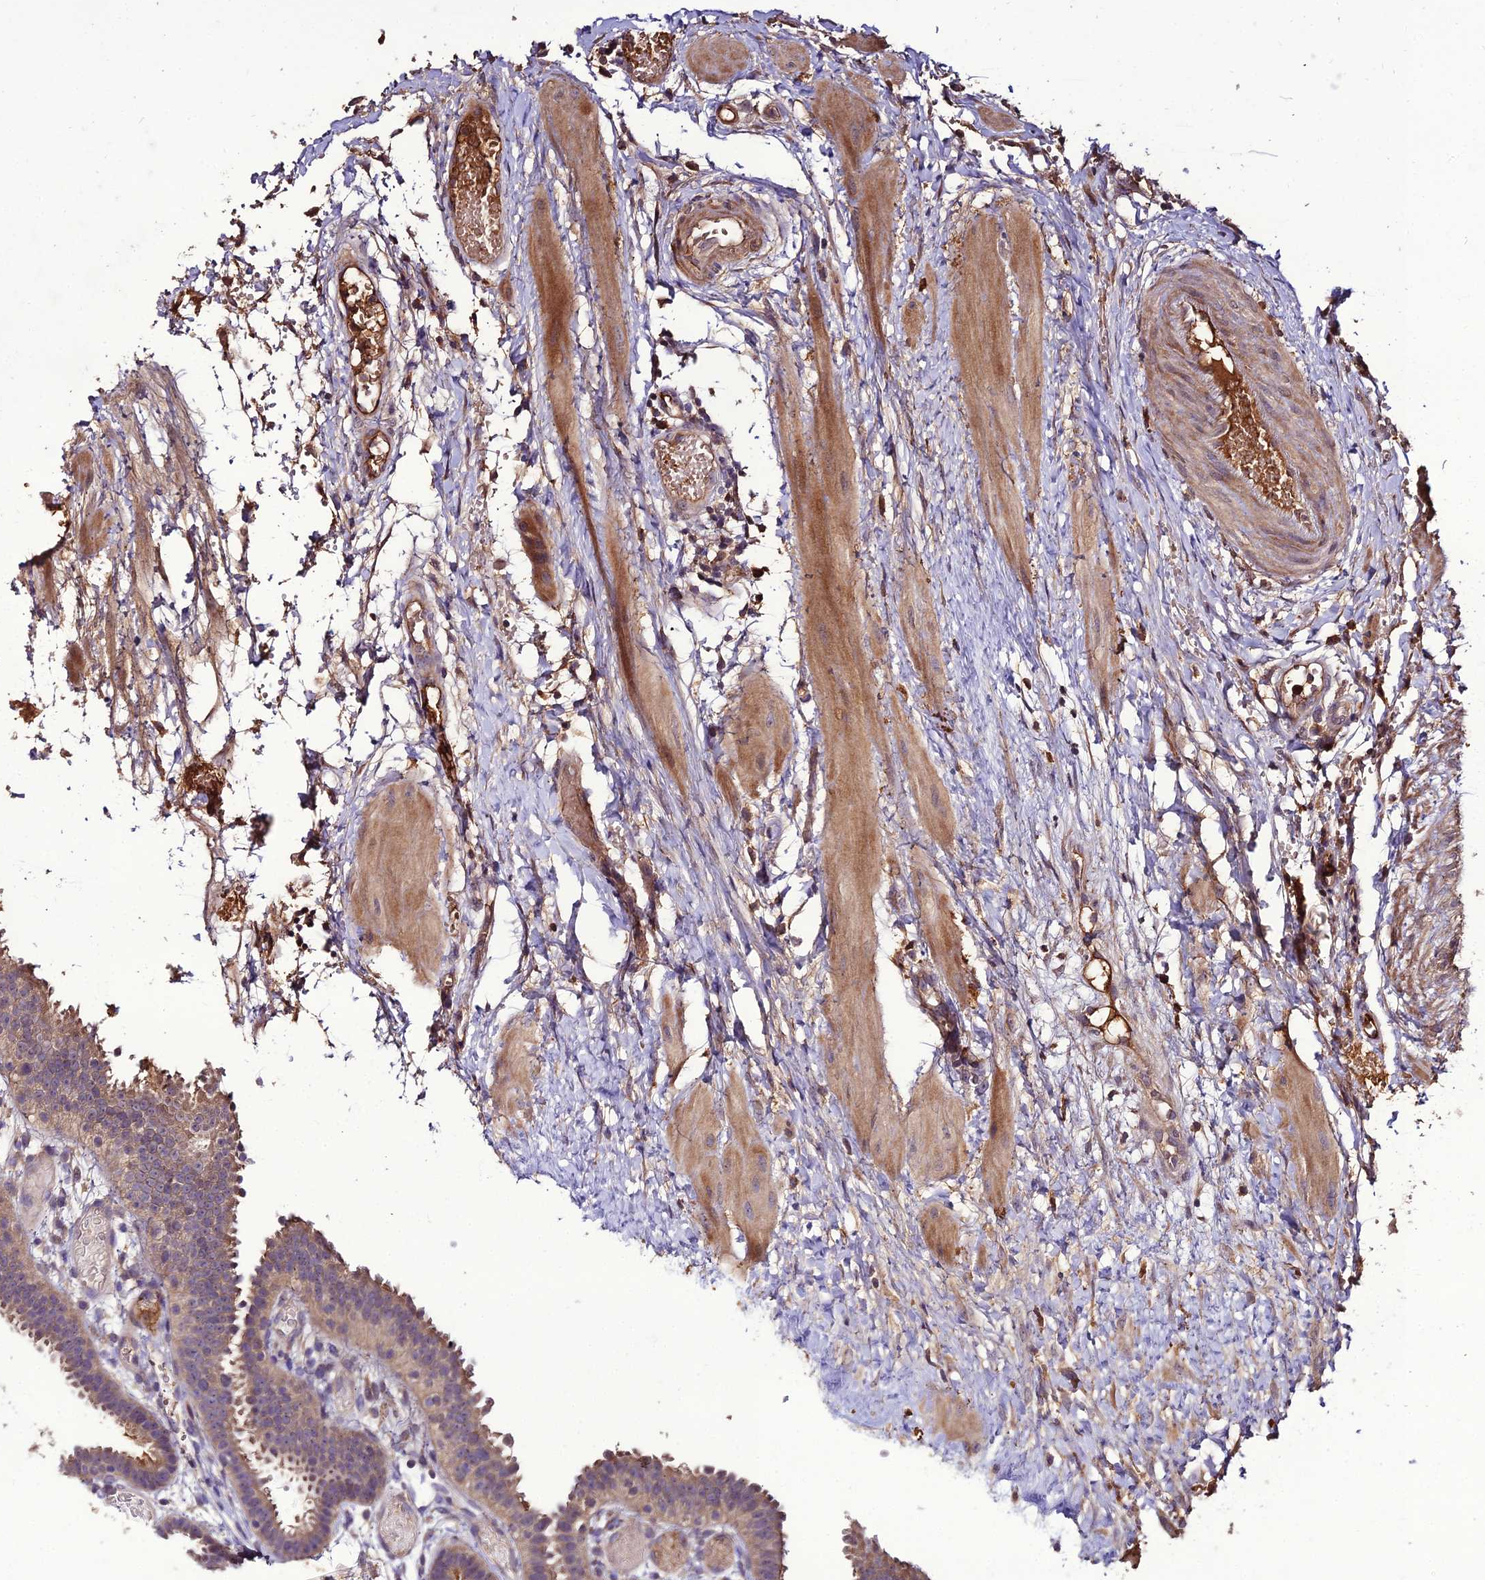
{"staining": {"intensity": "moderate", "quantity": ">75%", "location": "cytoplasmic/membranous"}, "tissue": "fallopian tube", "cell_type": "Glandular cells", "image_type": "normal", "snomed": [{"axis": "morphology", "description": "Normal tissue, NOS"}, {"axis": "topography", "description": "Fallopian tube"}], "caption": "A medium amount of moderate cytoplasmic/membranous positivity is identified in approximately >75% of glandular cells in unremarkable fallopian tube.", "gene": "KCTD16", "patient": {"sex": "female", "age": 37}}